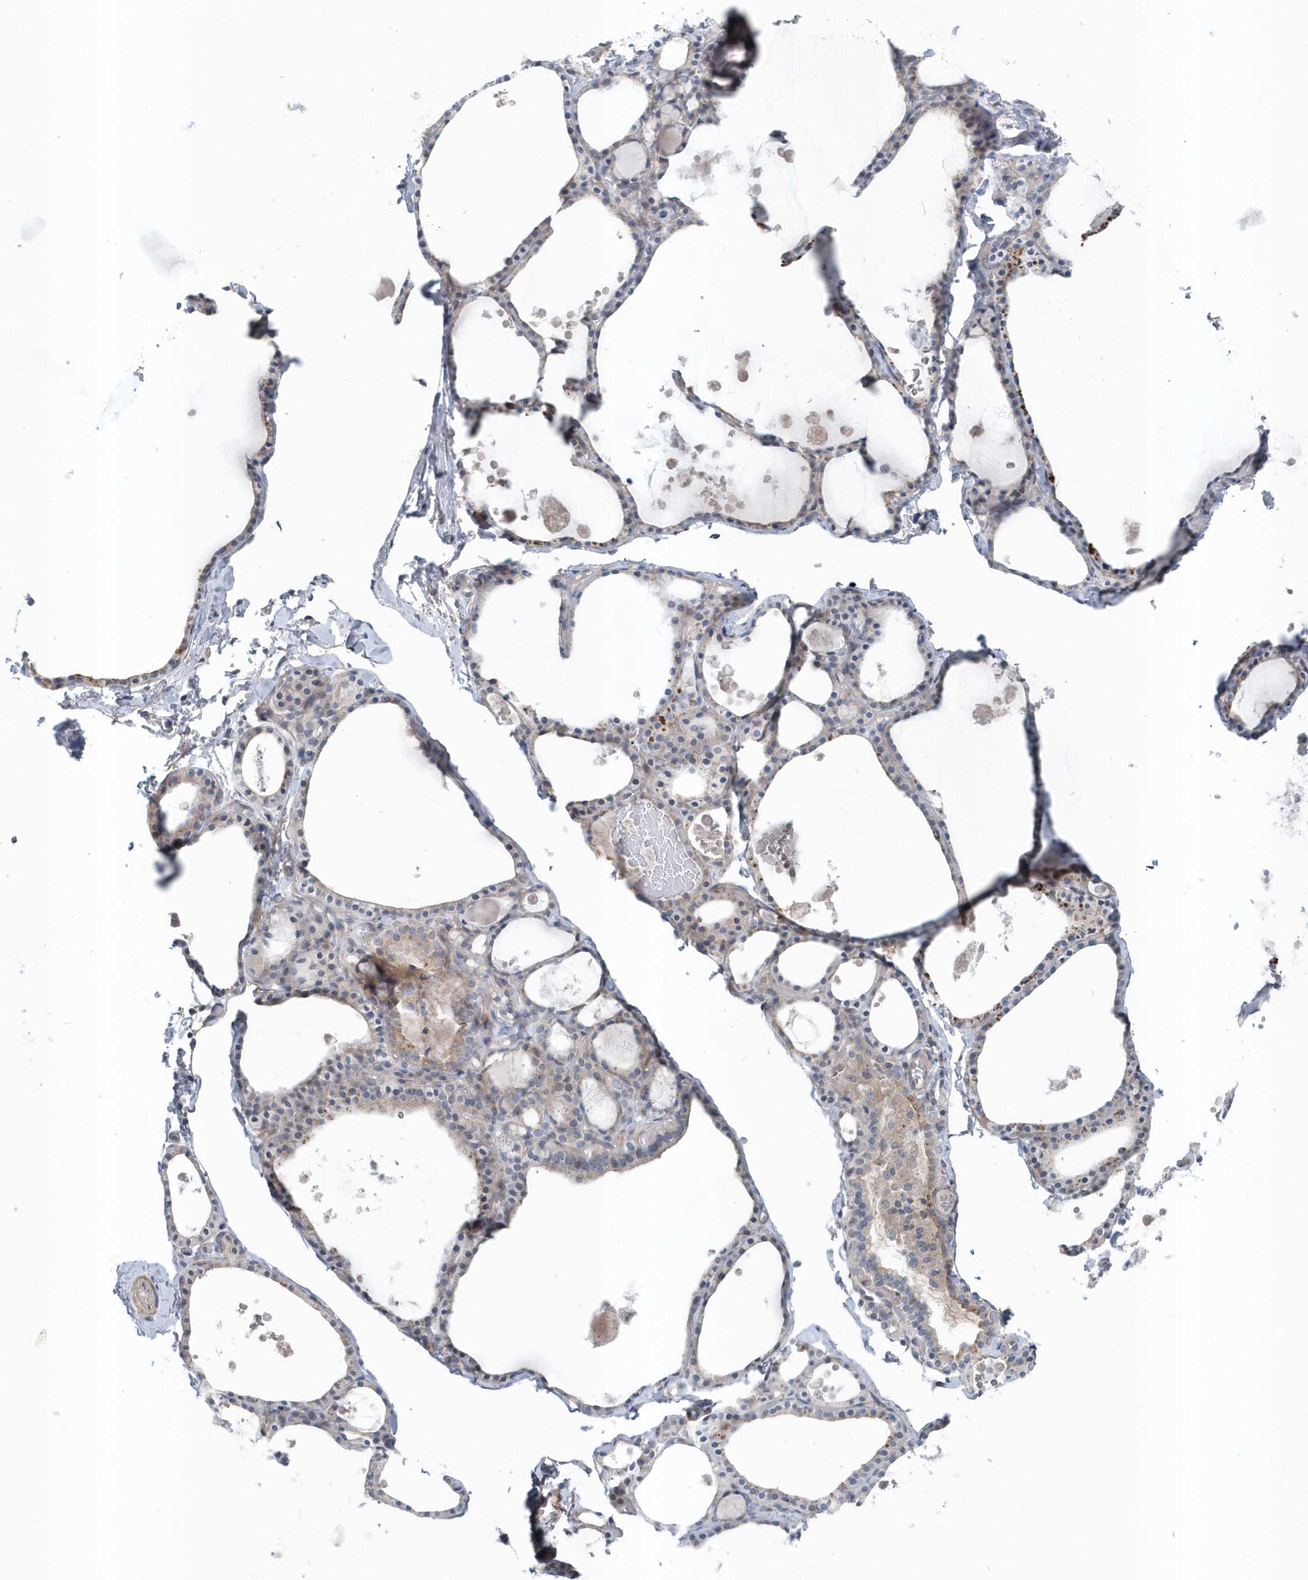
{"staining": {"intensity": "weak", "quantity": "<25%", "location": "cytoplasmic/membranous"}, "tissue": "thyroid gland", "cell_type": "Glandular cells", "image_type": "normal", "snomed": [{"axis": "morphology", "description": "Normal tissue, NOS"}, {"axis": "topography", "description": "Thyroid gland"}], "caption": "The histopathology image shows no significant staining in glandular cells of thyroid gland. Brightfield microscopy of immunohistochemistry (IHC) stained with DAB (brown) and hematoxylin (blue), captured at high magnification.", "gene": "MCC", "patient": {"sex": "male", "age": 56}}